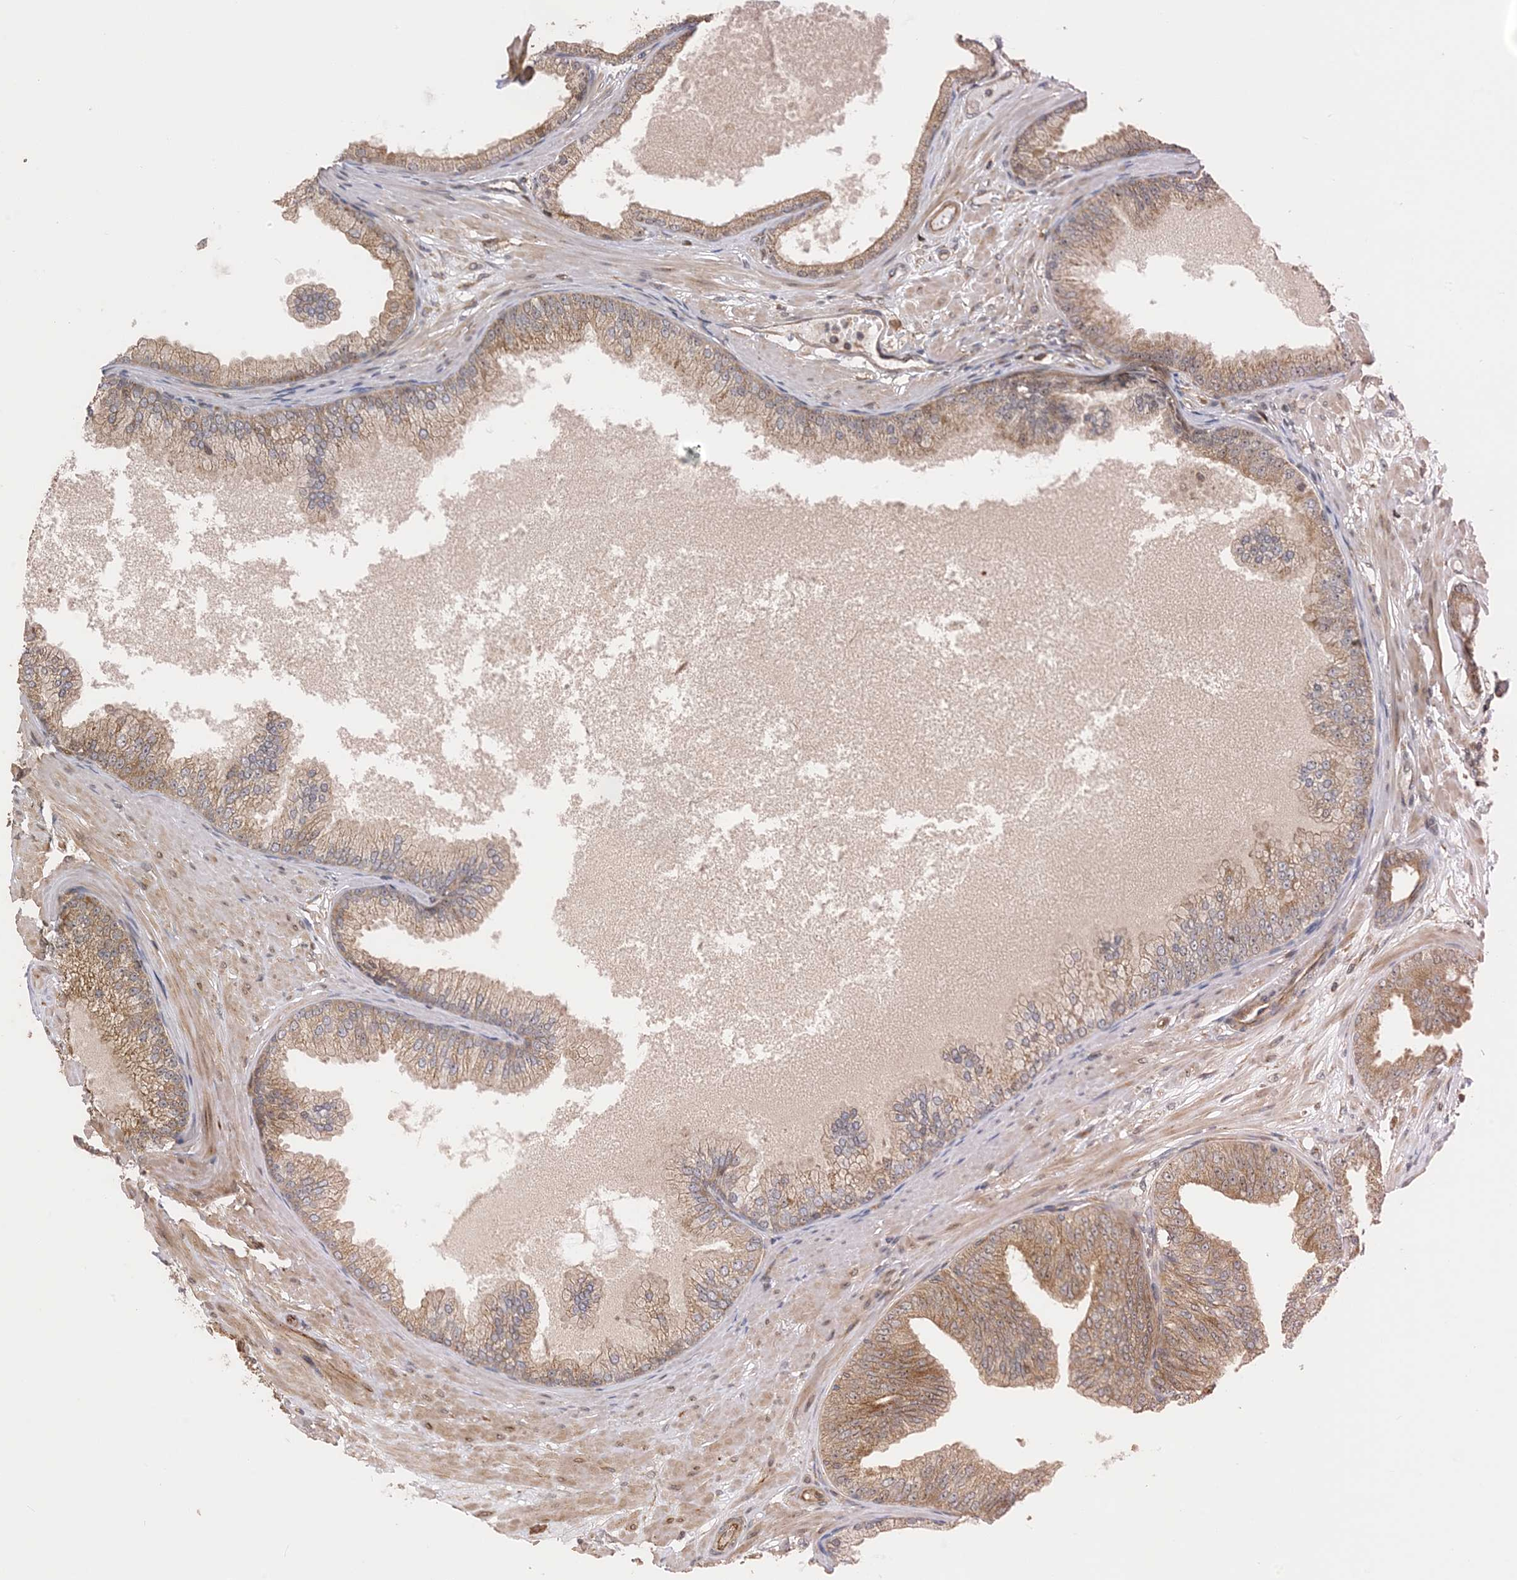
{"staining": {"intensity": "moderate", "quantity": ">75%", "location": "cytoplasmic/membranous"}, "tissue": "prostate cancer", "cell_type": "Tumor cells", "image_type": "cancer", "snomed": [{"axis": "morphology", "description": "Adenocarcinoma, Low grade"}, {"axis": "topography", "description": "Prostate"}], "caption": "Prostate cancer (adenocarcinoma (low-grade)) tissue displays moderate cytoplasmic/membranous expression in about >75% of tumor cells", "gene": "ZBTB3", "patient": {"sex": "male", "age": 63}}